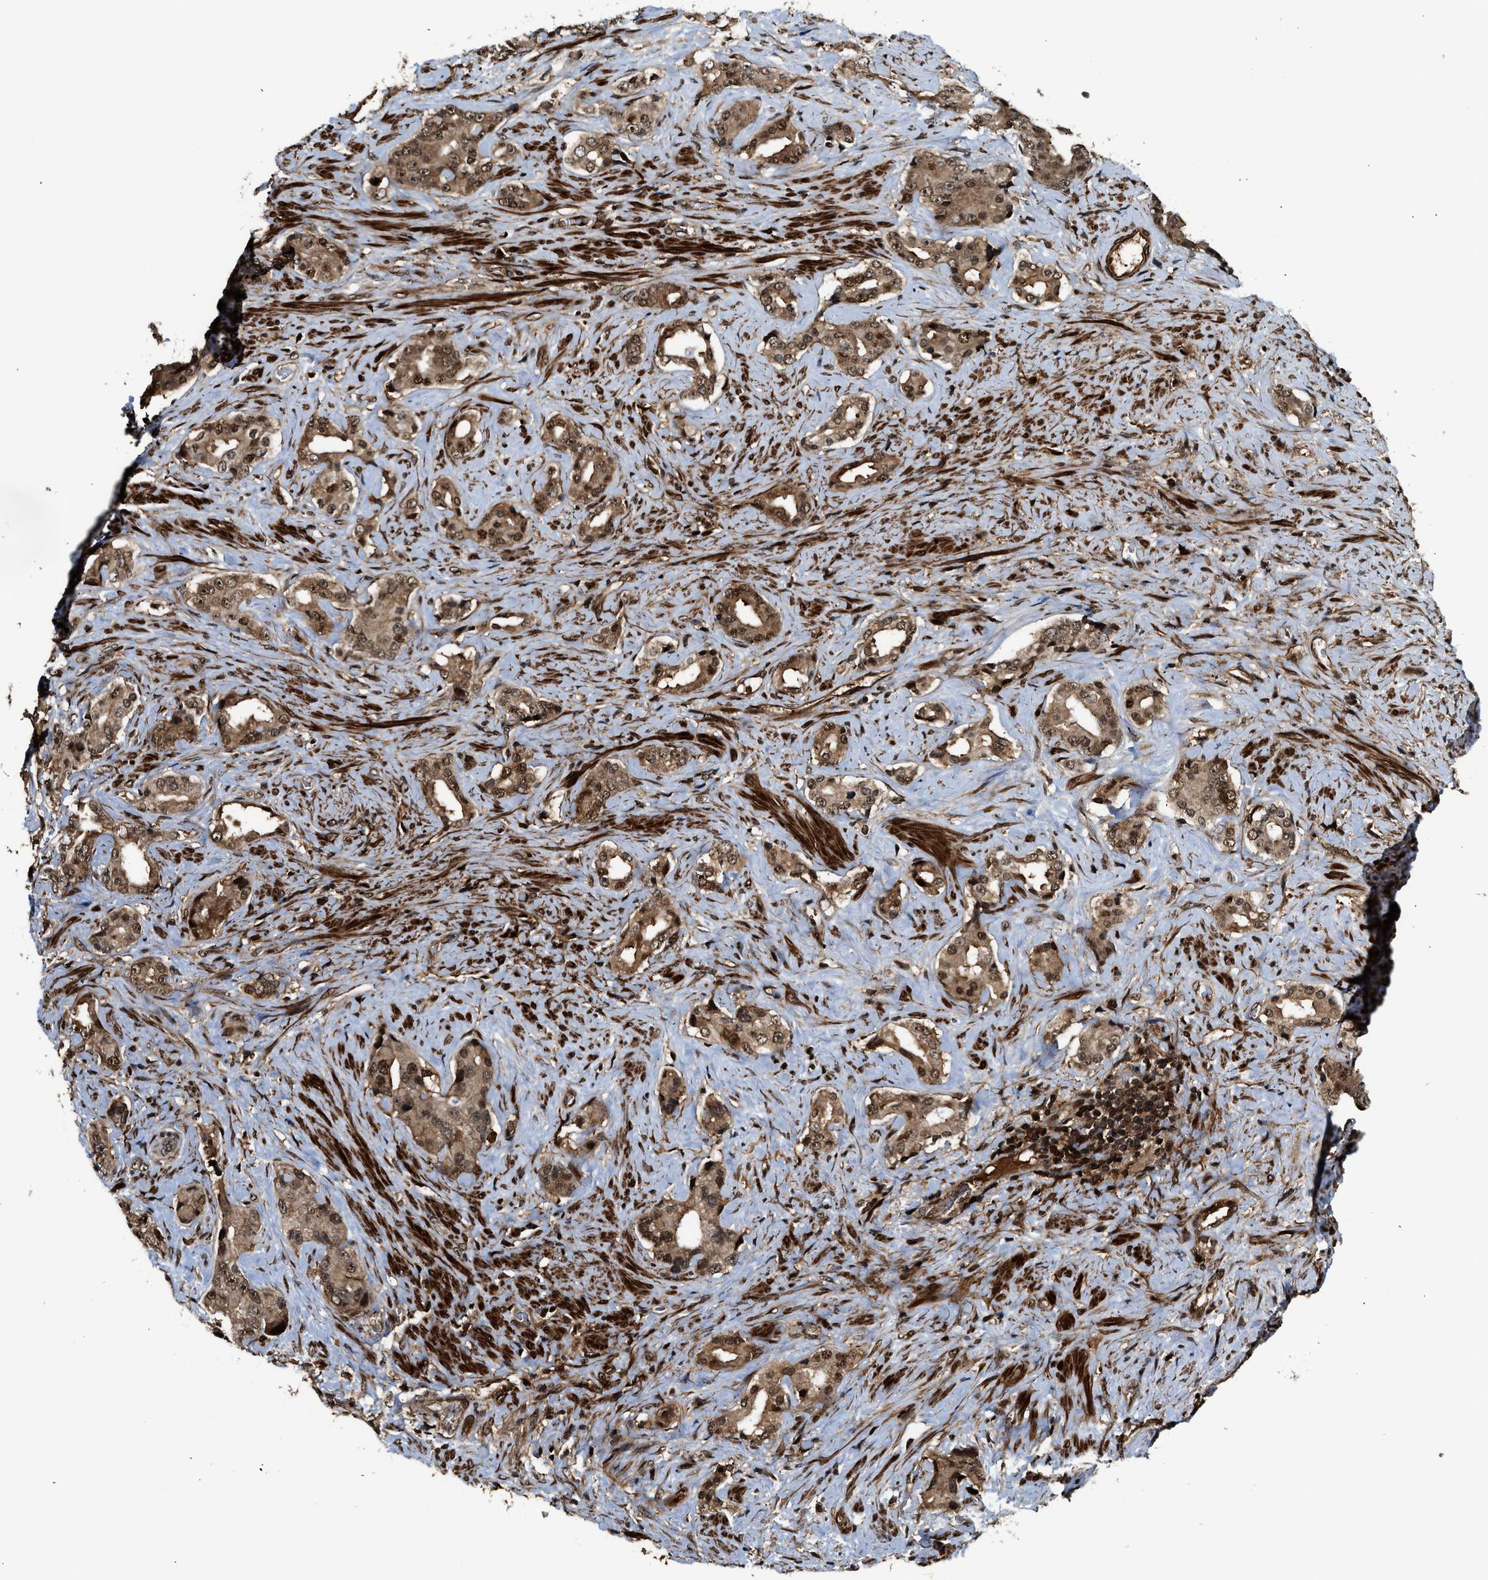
{"staining": {"intensity": "moderate", "quantity": ">75%", "location": "cytoplasmic/membranous,nuclear"}, "tissue": "prostate cancer", "cell_type": "Tumor cells", "image_type": "cancer", "snomed": [{"axis": "morphology", "description": "Adenocarcinoma, High grade"}, {"axis": "topography", "description": "Prostate"}], "caption": "Human prostate adenocarcinoma (high-grade) stained for a protein (brown) demonstrates moderate cytoplasmic/membranous and nuclear positive staining in about >75% of tumor cells.", "gene": "MDM2", "patient": {"sex": "male", "age": 71}}